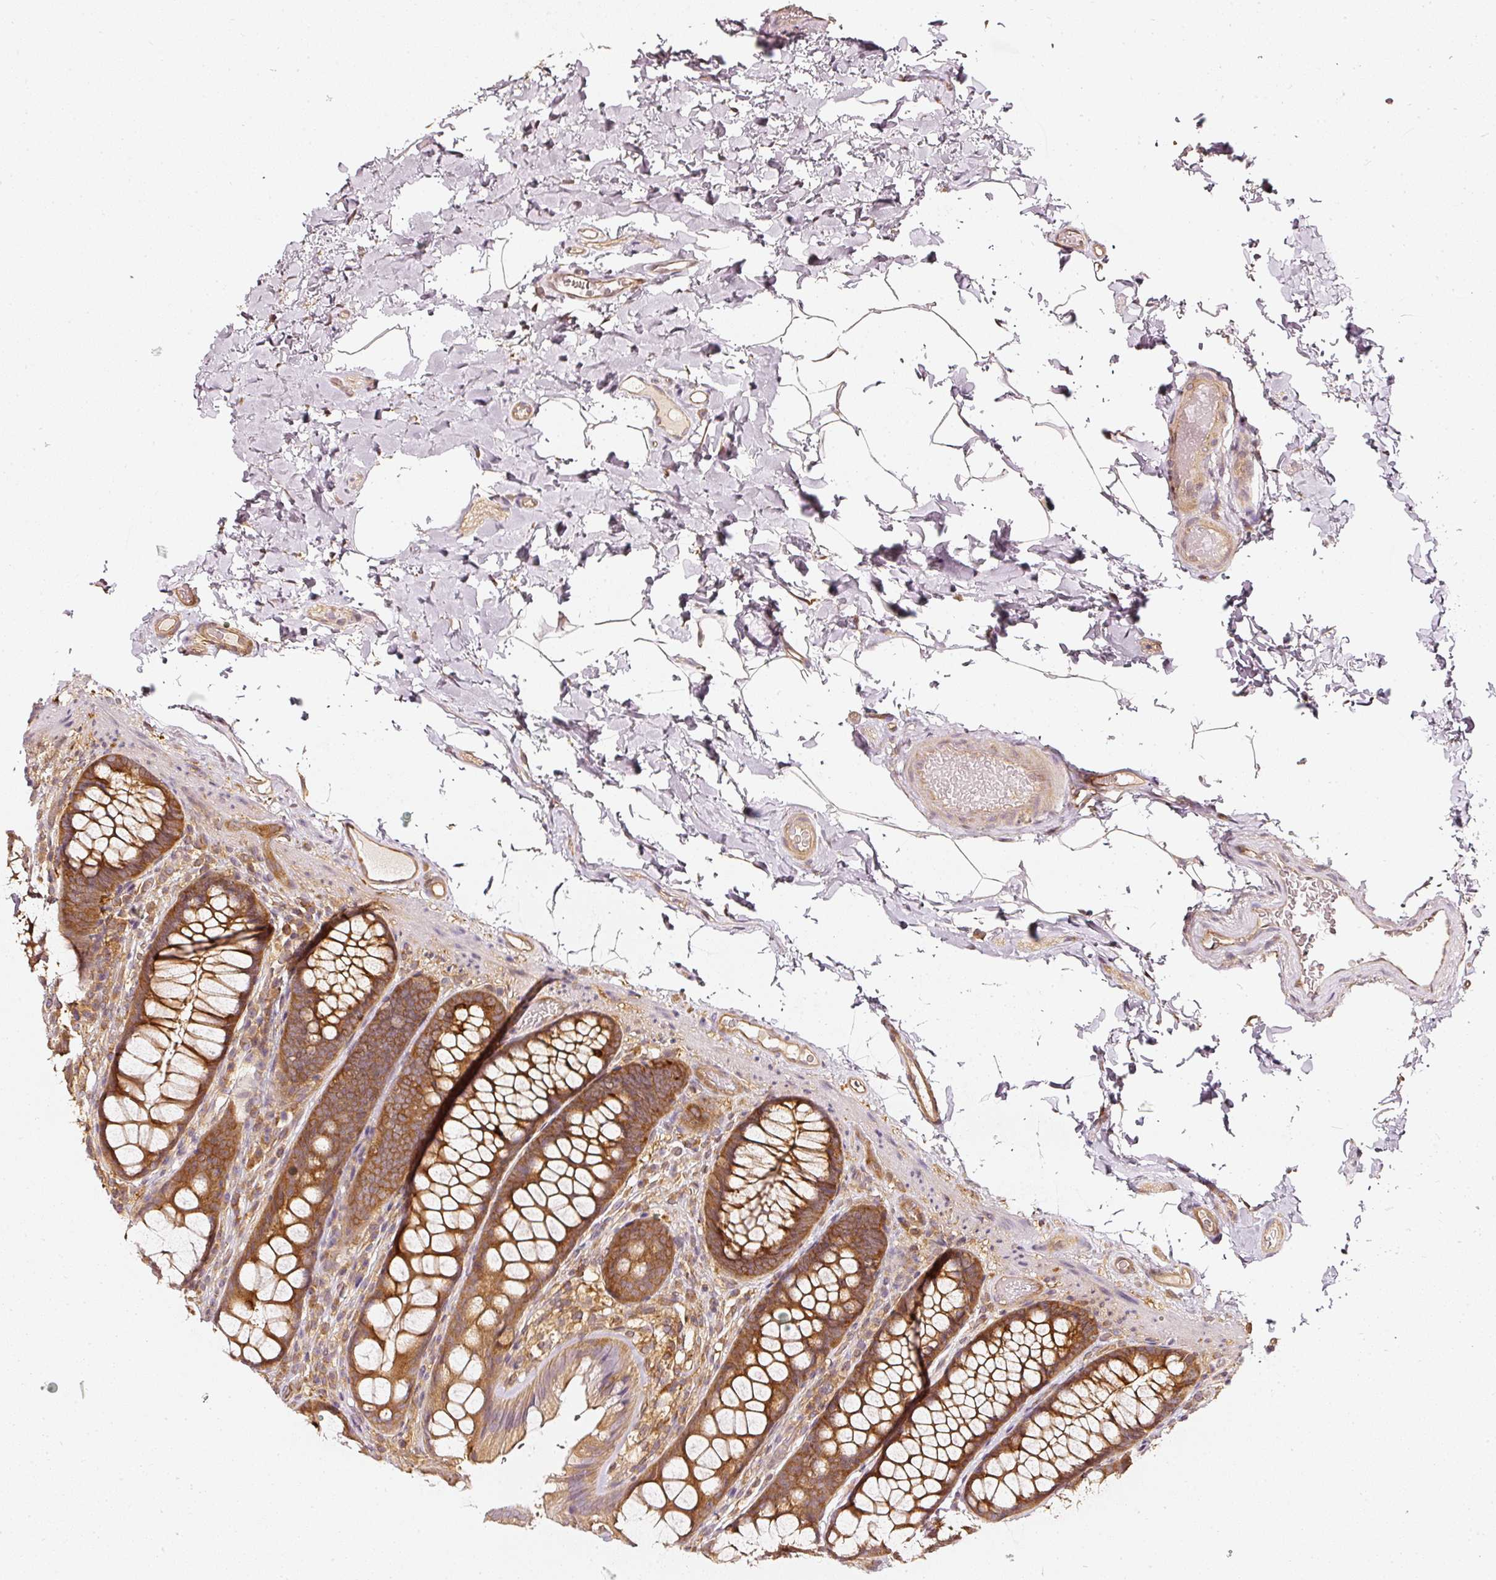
{"staining": {"intensity": "moderate", "quantity": ">75%", "location": "cytoplasmic/membranous"}, "tissue": "colon", "cell_type": "Endothelial cells", "image_type": "normal", "snomed": [{"axis": "morphology", "description": "Normal tissue, NOS"}, {"axis": "topography", "description": "Colon"}], "caption": "Immunohistochemistry image of unremarkable colon: colon stained using immunohistochemistry shows medium levels of moderate protein expression localized specifically in the cytoplasmic/membranous of endothelial cells, appearing as a cytoplasmic/membranous brown color.", "gene": "ASMTL", "patient": {"sex": "male", "age": 46}}